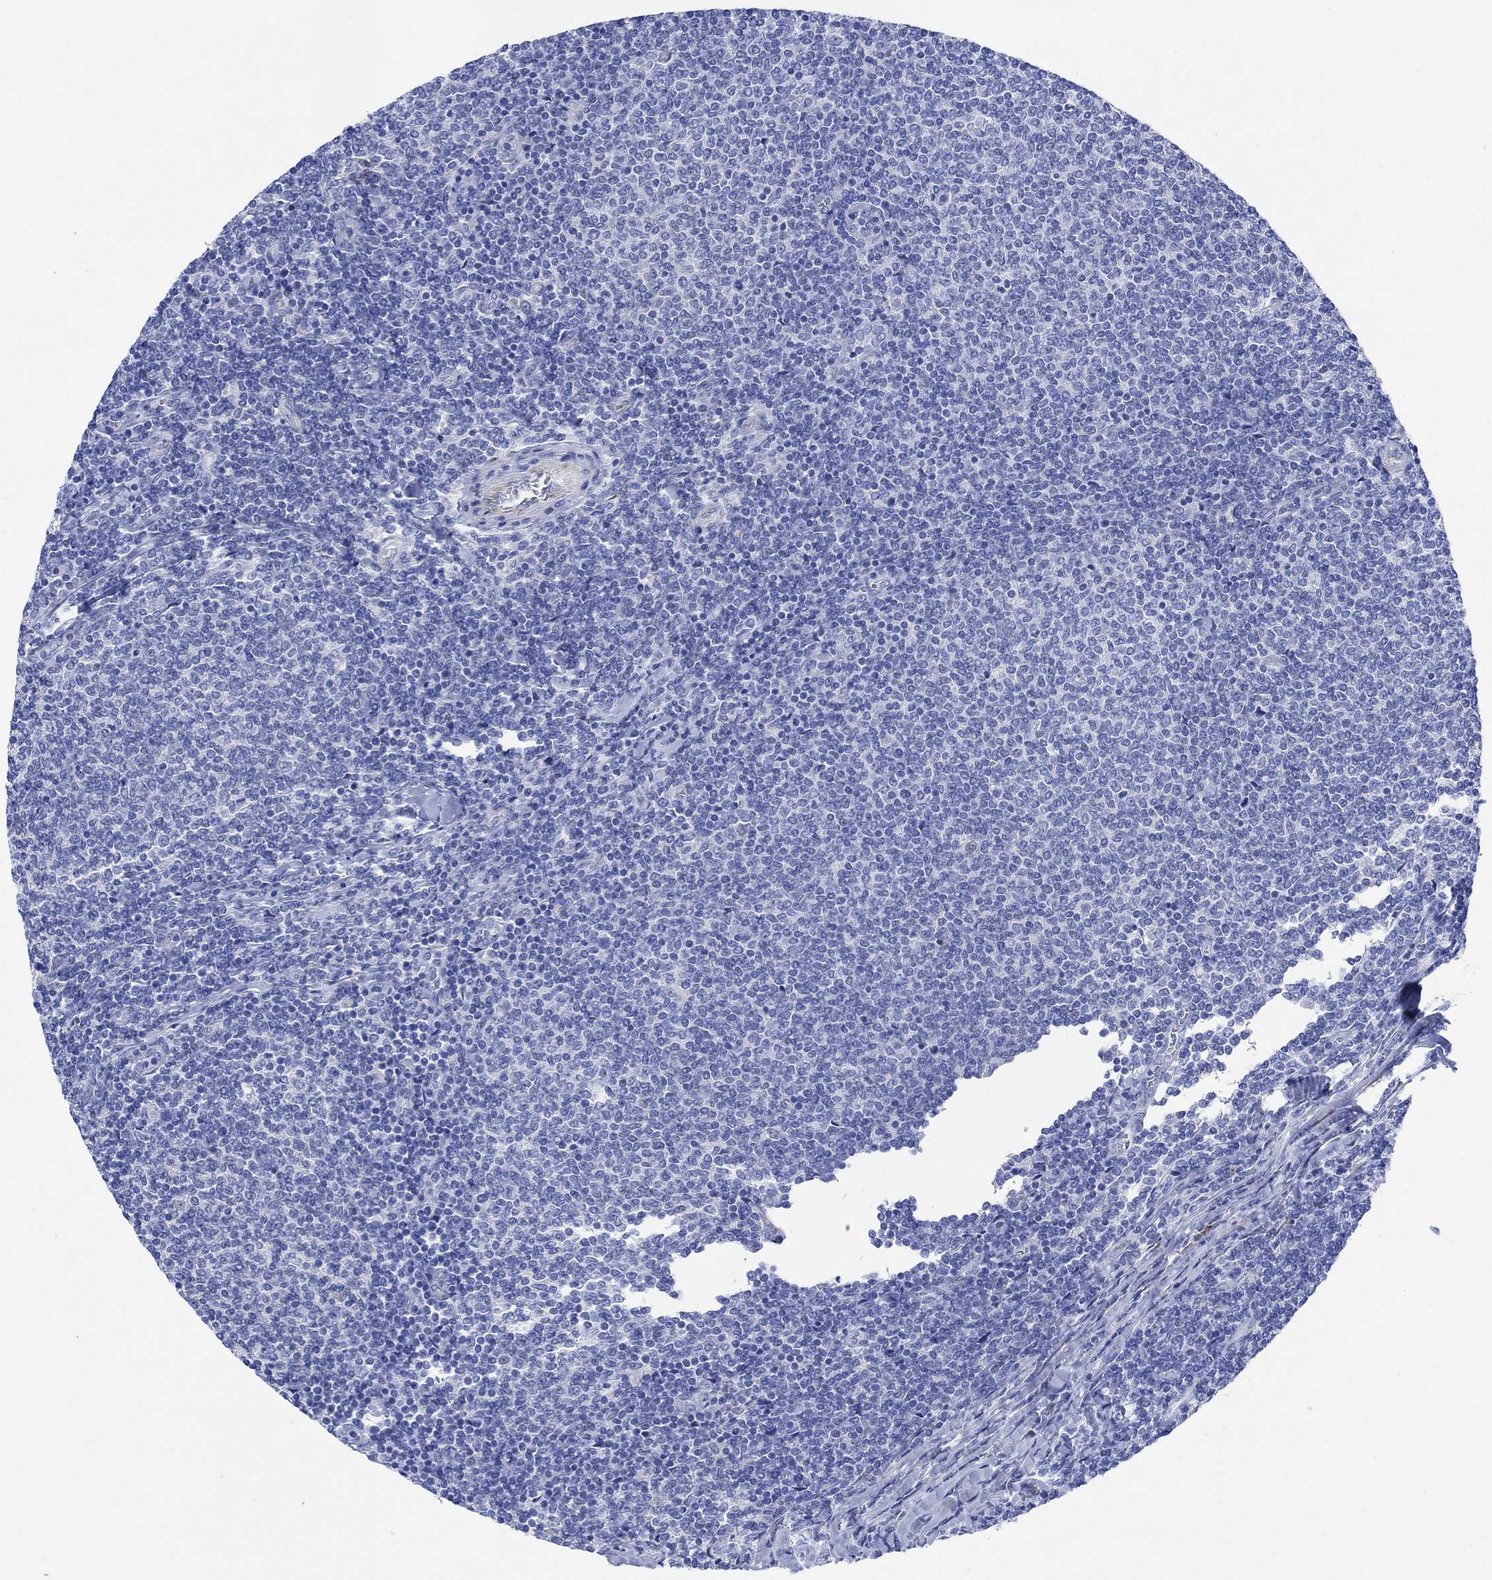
{"staining": {"intensity": "negative", "quantity": "none", "location": "none"}, "tissue": "lymphoma", "cell_type": "Tumor cells", "image_type": "cancer", "snomed": [{"axis": "morphology", "description": "Malignant lymphoma, non-Hodgkin's type, Low grade"}, {"axis": "topography", "description": "Lymph node"}], "caption": "This photomicrograph is of low-grade malignant lymphoma, non-Hodgkin's type stained with IHC to label a protein in brown with the nuclei are counter-stained blue. There is no positivity in tumor cells.", "gene": "MYL1", "patient": {"sex": "male", "age": 52}}